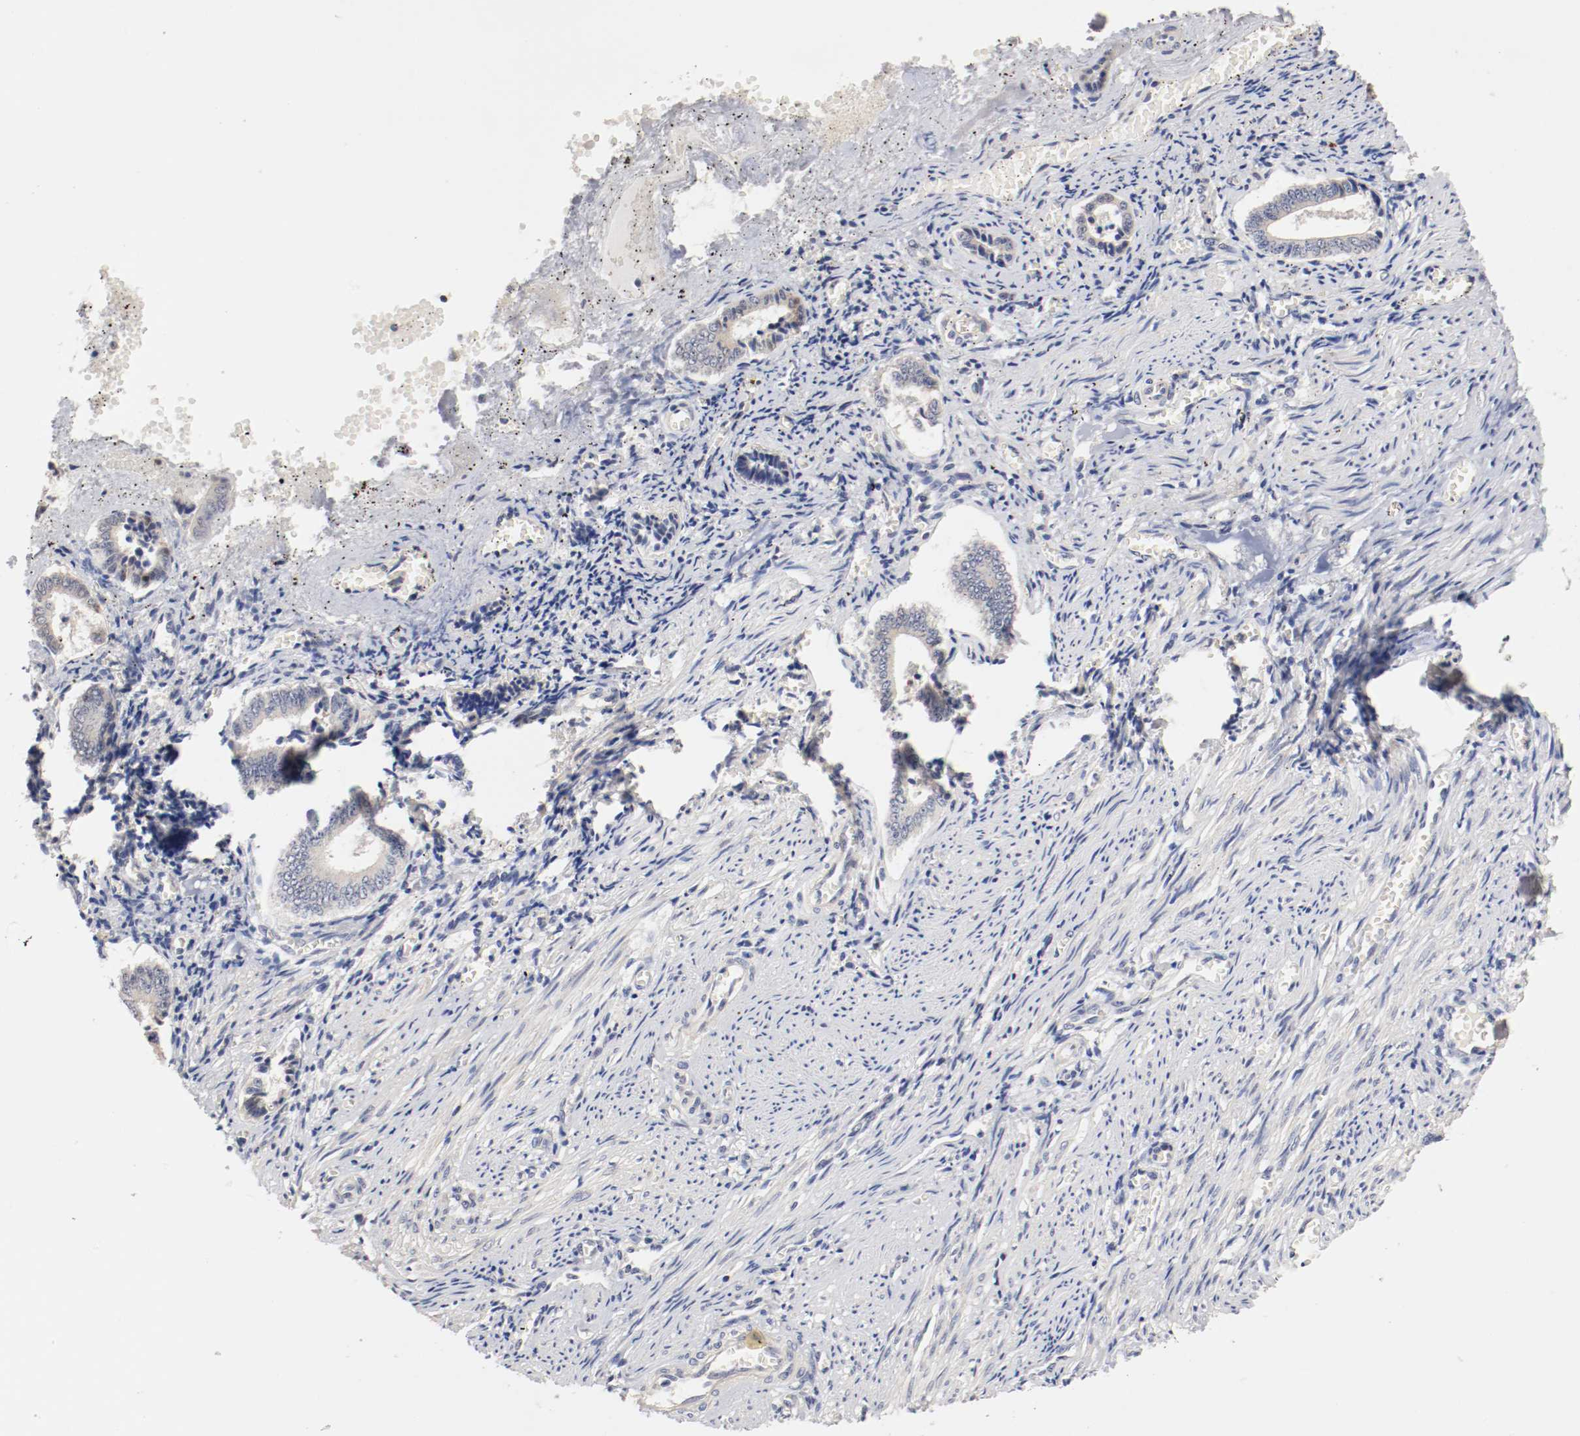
{"staining": {"intensity": "negative", "quantity": "none", "location": "none"}, "tissue": "endometrium", "cell_type": "Cells in endometrial stroma", "image_type": "normal", "snomed": [{"axis": "morphology", "description": "Normal tissue, NOS"}, {"axis": "topography", "description": "Endometrium"}], "caption": "IHC of normal human endometrium displays no expression in cells in endometrial stroma.", "gene": "CEBPE", "patient": {"sex": "female", "age": 42}}